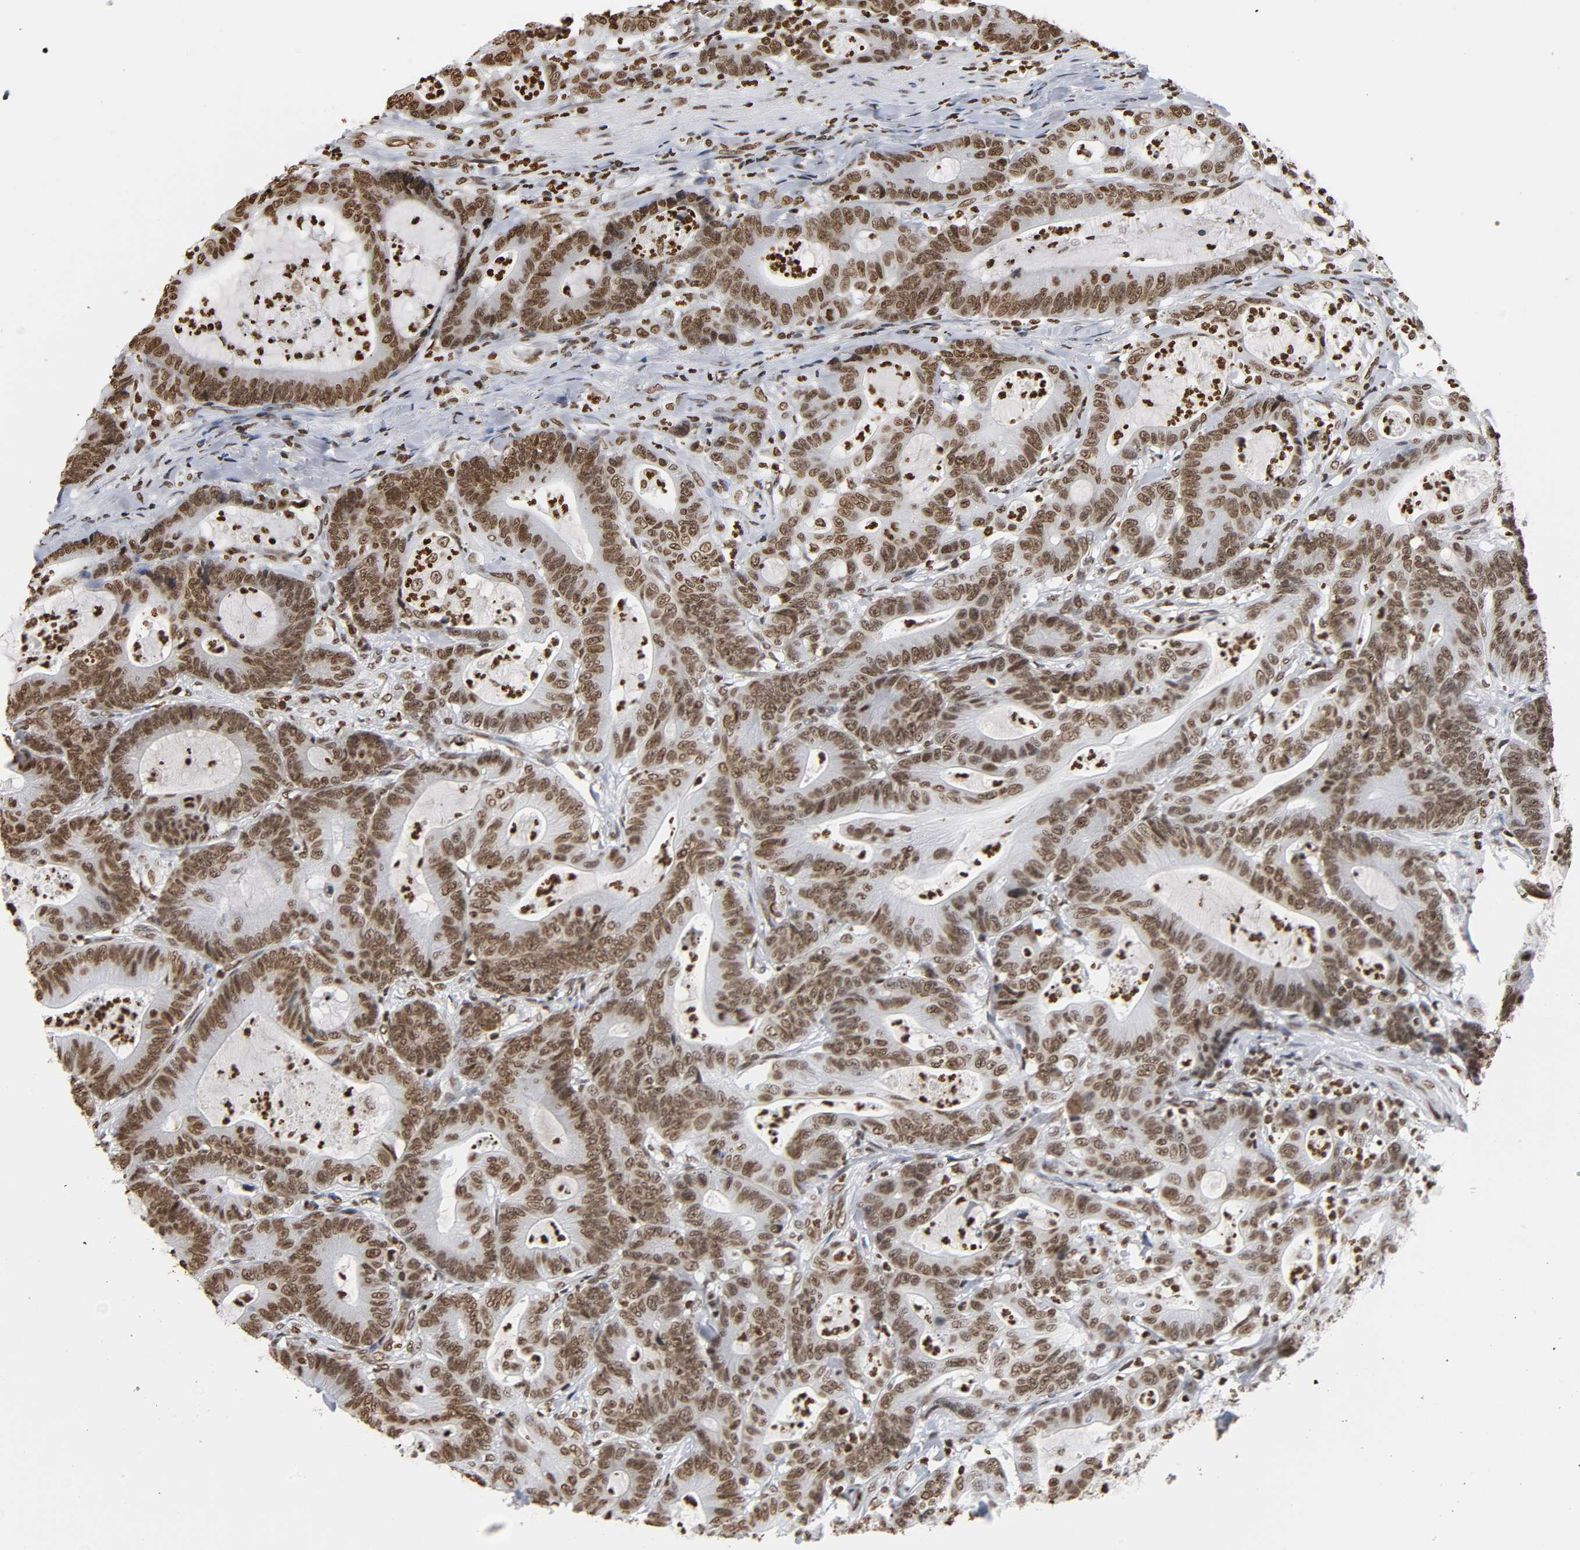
{"staining": {"intensity": "moderate", "quantity": ">75%", "location": "nuclear"}, "tissue": "colorectal cancer", "cell_type": "Tumor cells", "image_type": "cancer", "snomed": [{"axis": "morphology", "description": "Adenocarcinoma, NOS"}, {"axis": "topography", "description": "Colon"}], "caption": "The immunohistochemical stain highlights moderate nuclear staining in tumor cells of colorectal adenocarcinoma tissue.", "gene": "HOXA6", "patient": {"sex": "female", "age": 84}}